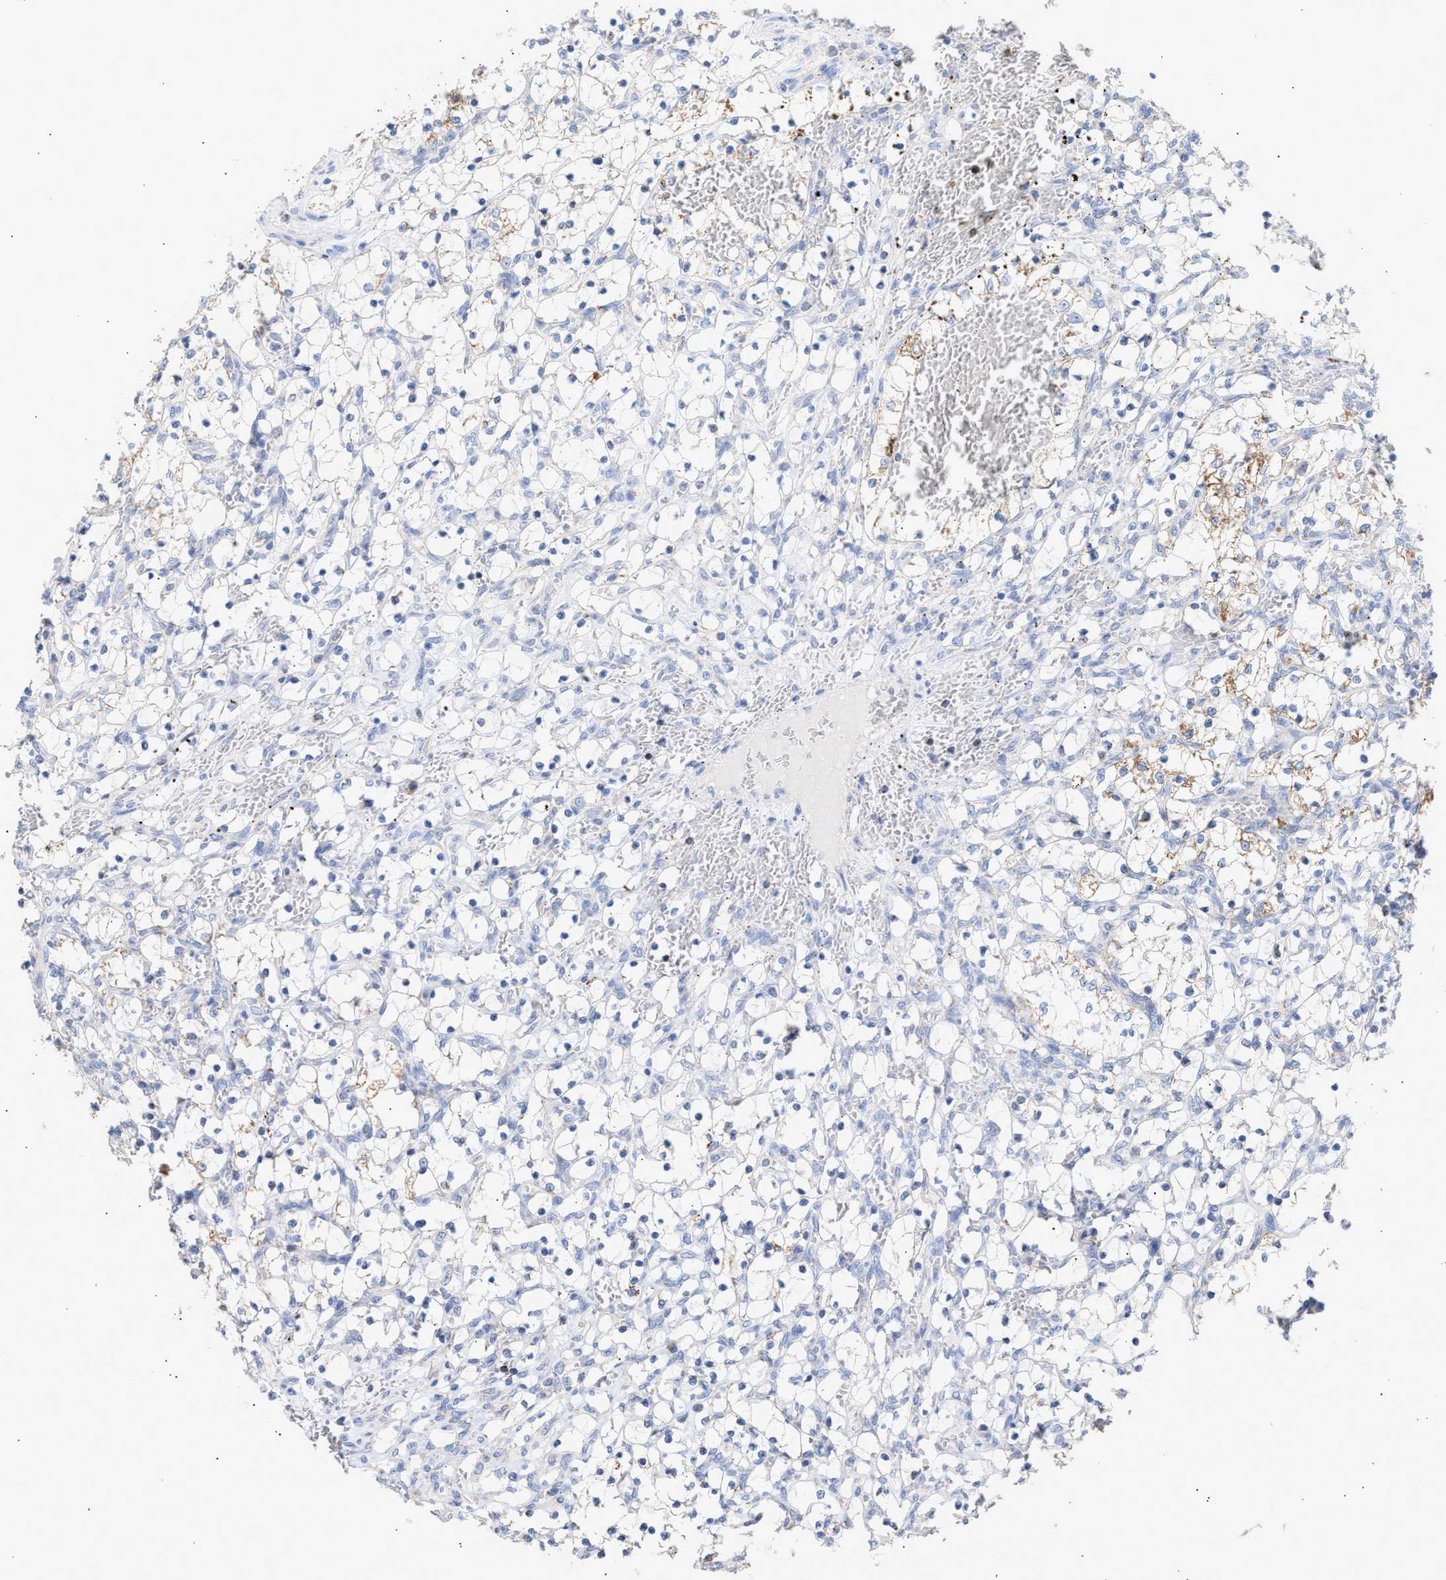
{"staining": {"intensity": "negative", "quantity": "none", "location": "none"}, "tissue": "renal cancer", "cell_type": "Tumor cells", "image_type": "cancer", "snomed": [{"axis": "morphology", "description": "Adenocarcinoma, NOS"}, {"axis": "topography", "description": "Kidney"}], "caption": "The photomicrograph reveals no staining of tumor cells in adenocarcinoma (renal). (DAB IHC visualized using brightfield microscopy, high magnification).", "gene": "ACOT13", "patient": {"sex": "female", "age": 69}}